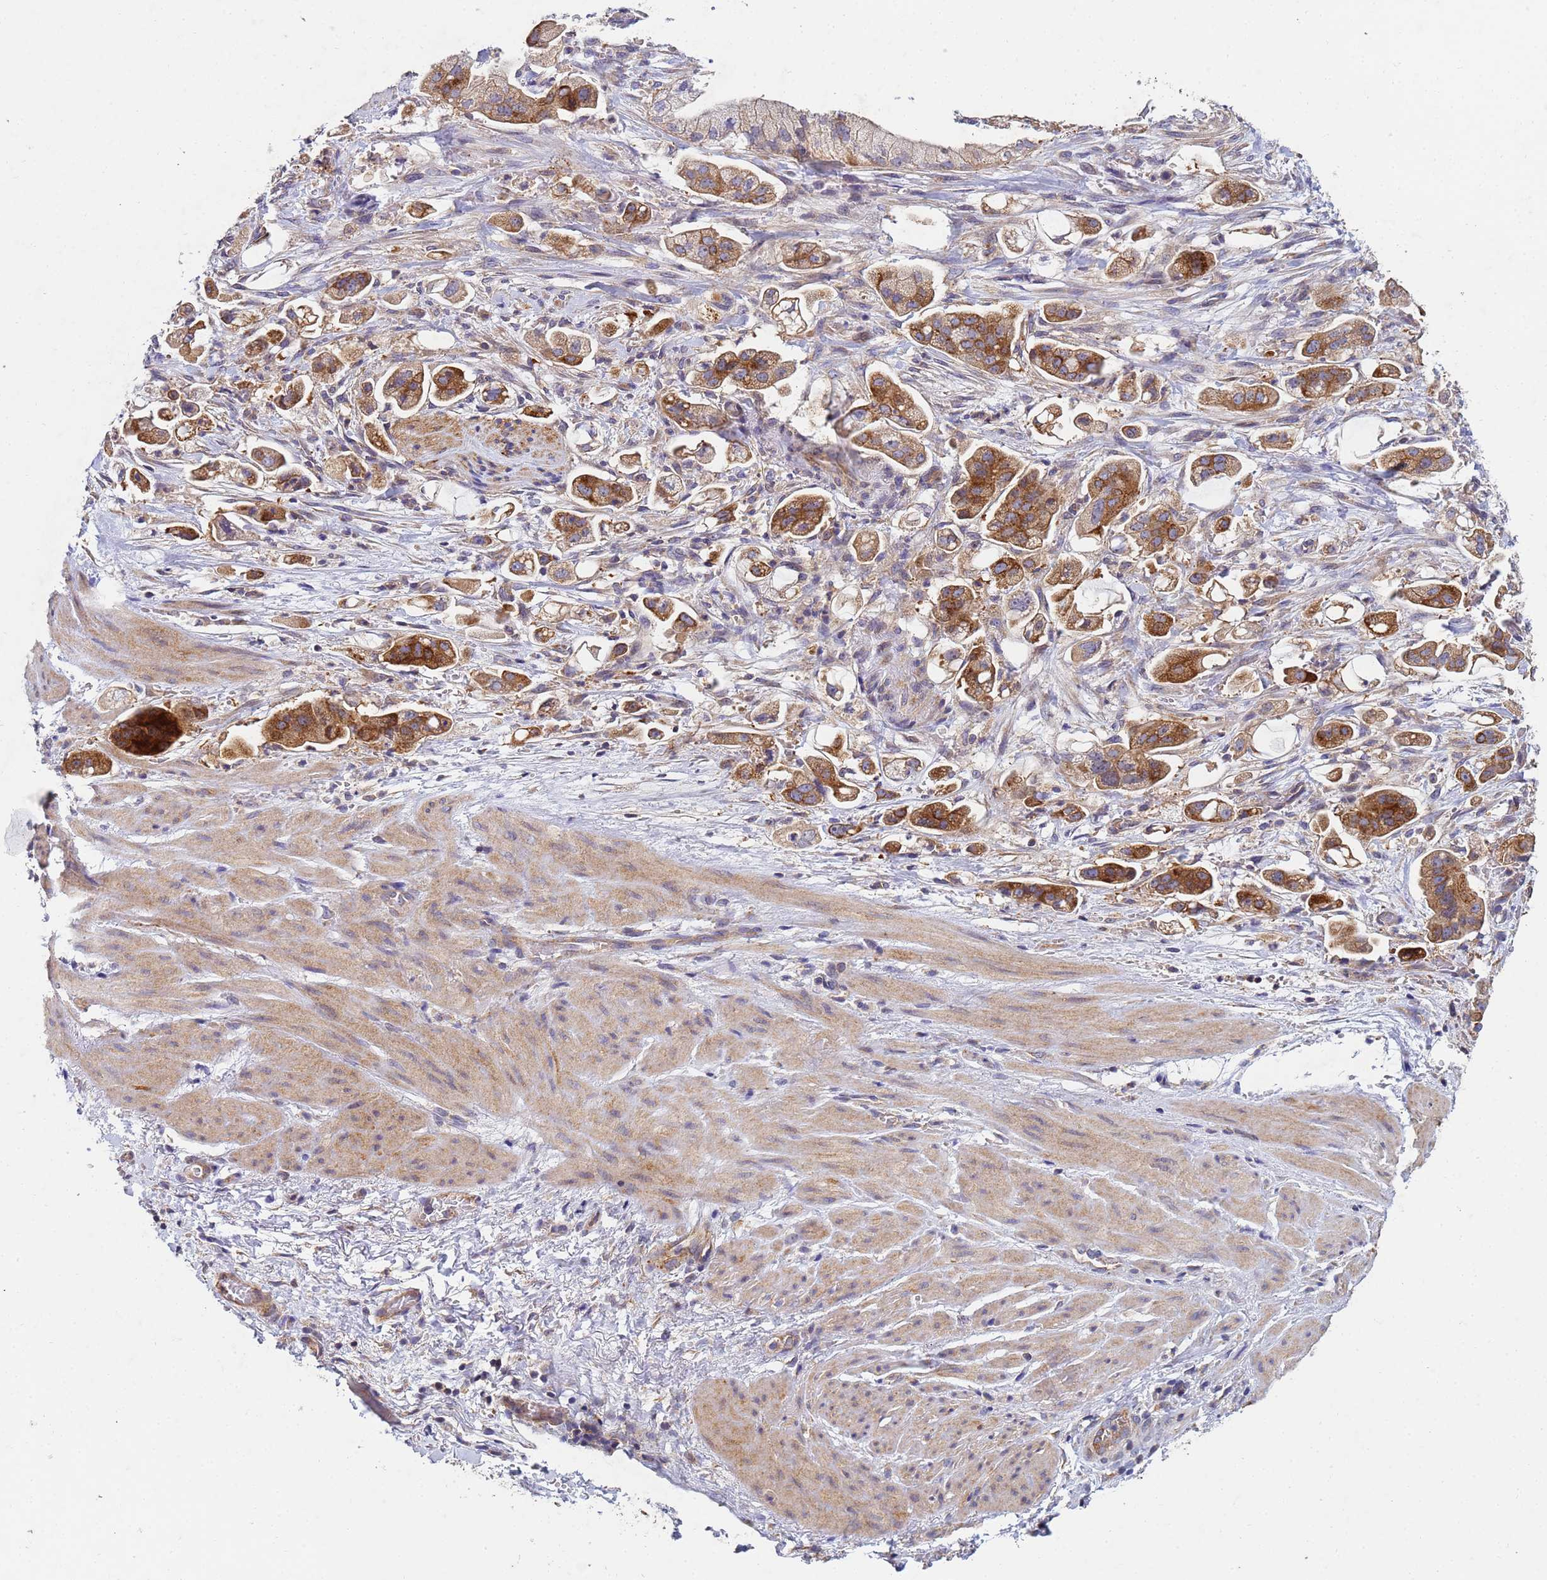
{"staining": {"intensity": "moderate", "quantity": ">75%", "location": "cytoplasmic/membranous"}, "tissue": "stomach cancer", "cell_type": "Tumor cells", "image_type": "cancer", "snomed": [{"axis": "morphology", "description": "Adenocarcinoma, NOS"}, {"axis": "topography", "description": "Stomach"}], "caption": "Stomach adenocarcinoma tissue demonstrates moderate cytoplasmic/membranous positivity in approximately >75% of tumor cells, visualized by immunohistochemistry. The protein of interest is stained brown, and the nuclei are stained in blue (DAB IHC with brightfield microscopy, high magnification).", "gene": "CDC34", "patient": {"sex": "male", "age": 62}}